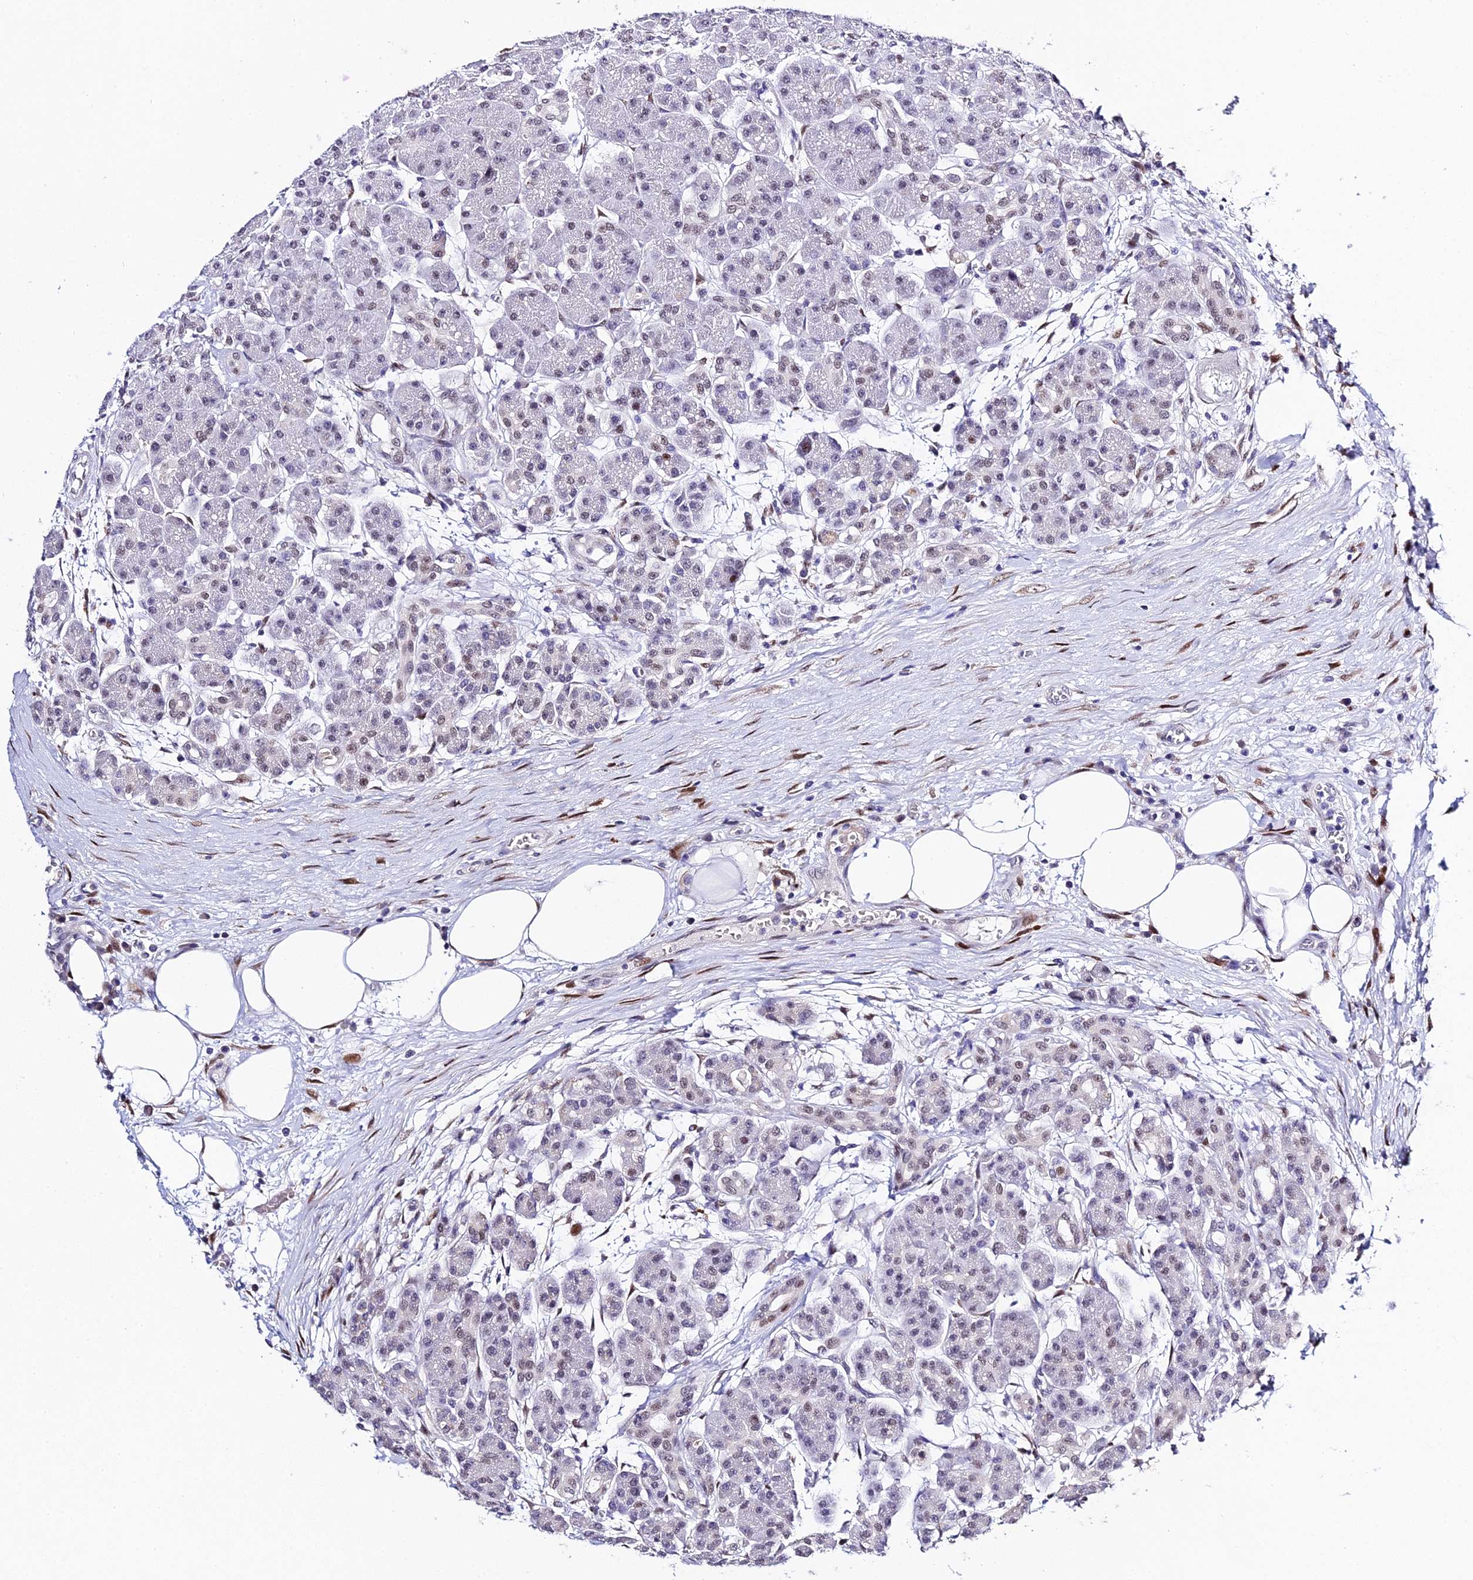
{"staining": {"intensity": "weak", "quantity": "25%-75%", "location": "nuclear"}, "tissue": "pancreas", "cell_type": "Exocrine glandular cells", "image_type": "normal", "snomed": [{"axis": "morphology", "description": "Normal tissue, NOS"}, {"axis": "topography", "description": "Pancreas"}], "caption": "Pancreas stained with DAB (3,3'-diaminobenzidine) immunohistochemistry (IHC) demonstrates low levels of weak nuclear expression in approximately 25%-75% of exocrine glandular cells.", "gene": "POFUT2", "patient": {"sex": "male", "age": 63}}